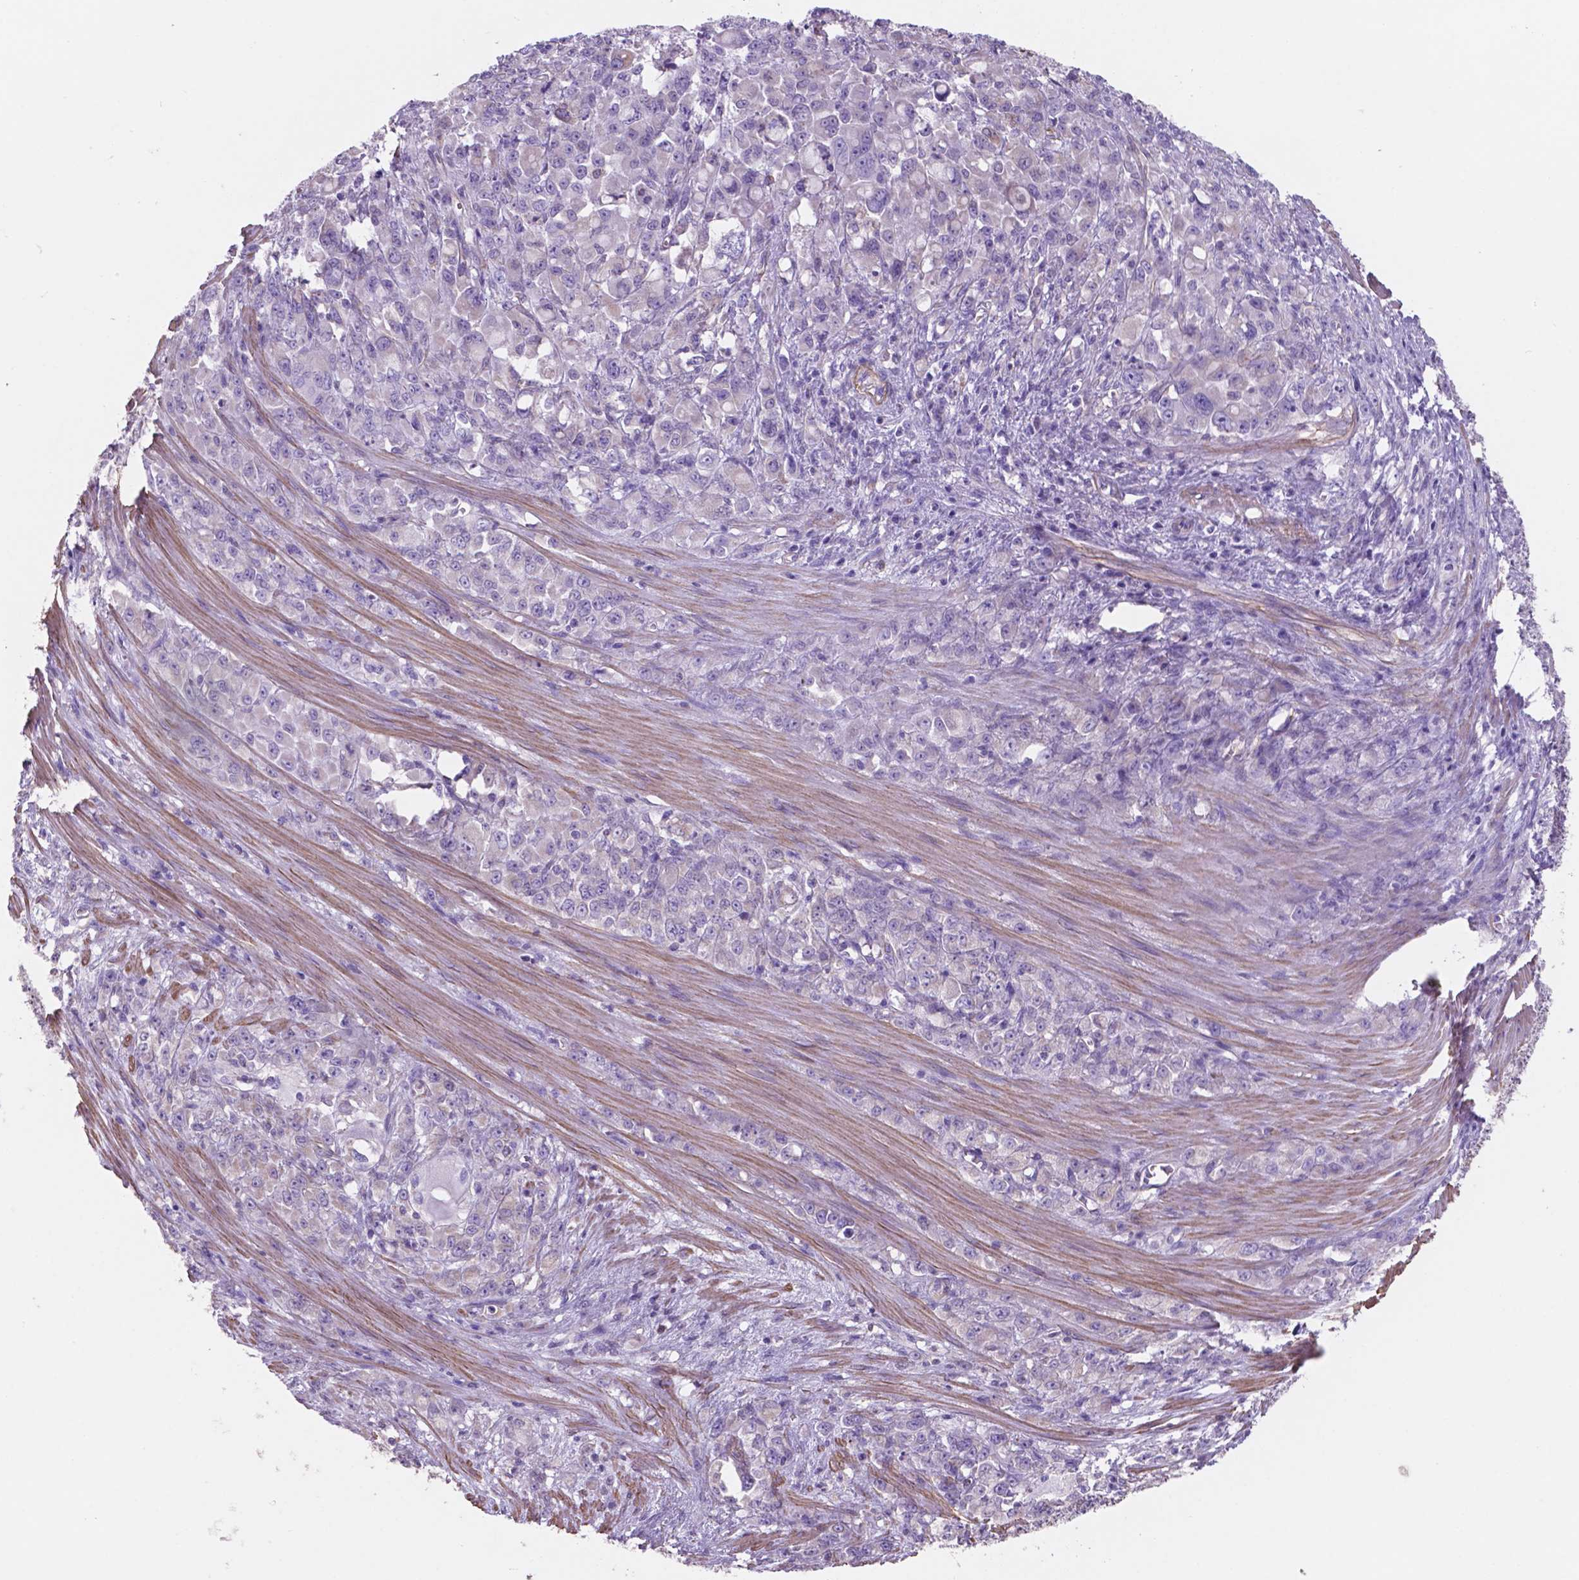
{"staining": {"intensity": "negative", "quantity": "none", "location": "none"}, "tissue": "stomach cancer", "cell_type": "Tumor cells", "image_type": "cancer", "snomed": [{"axis": "morphology", "description": "Adenocarcinoma, NOS"}, {"axis": "topography", "description": "Stomach"}], "caption": "DAB (3,3'-diaminobenzidine) immunohistochemical staining of stomach adenocarcinoma reveals no significant positivity in tumor cells.", "gene": "TOR2A", "patient": {"sex": "female", "age": 76}}